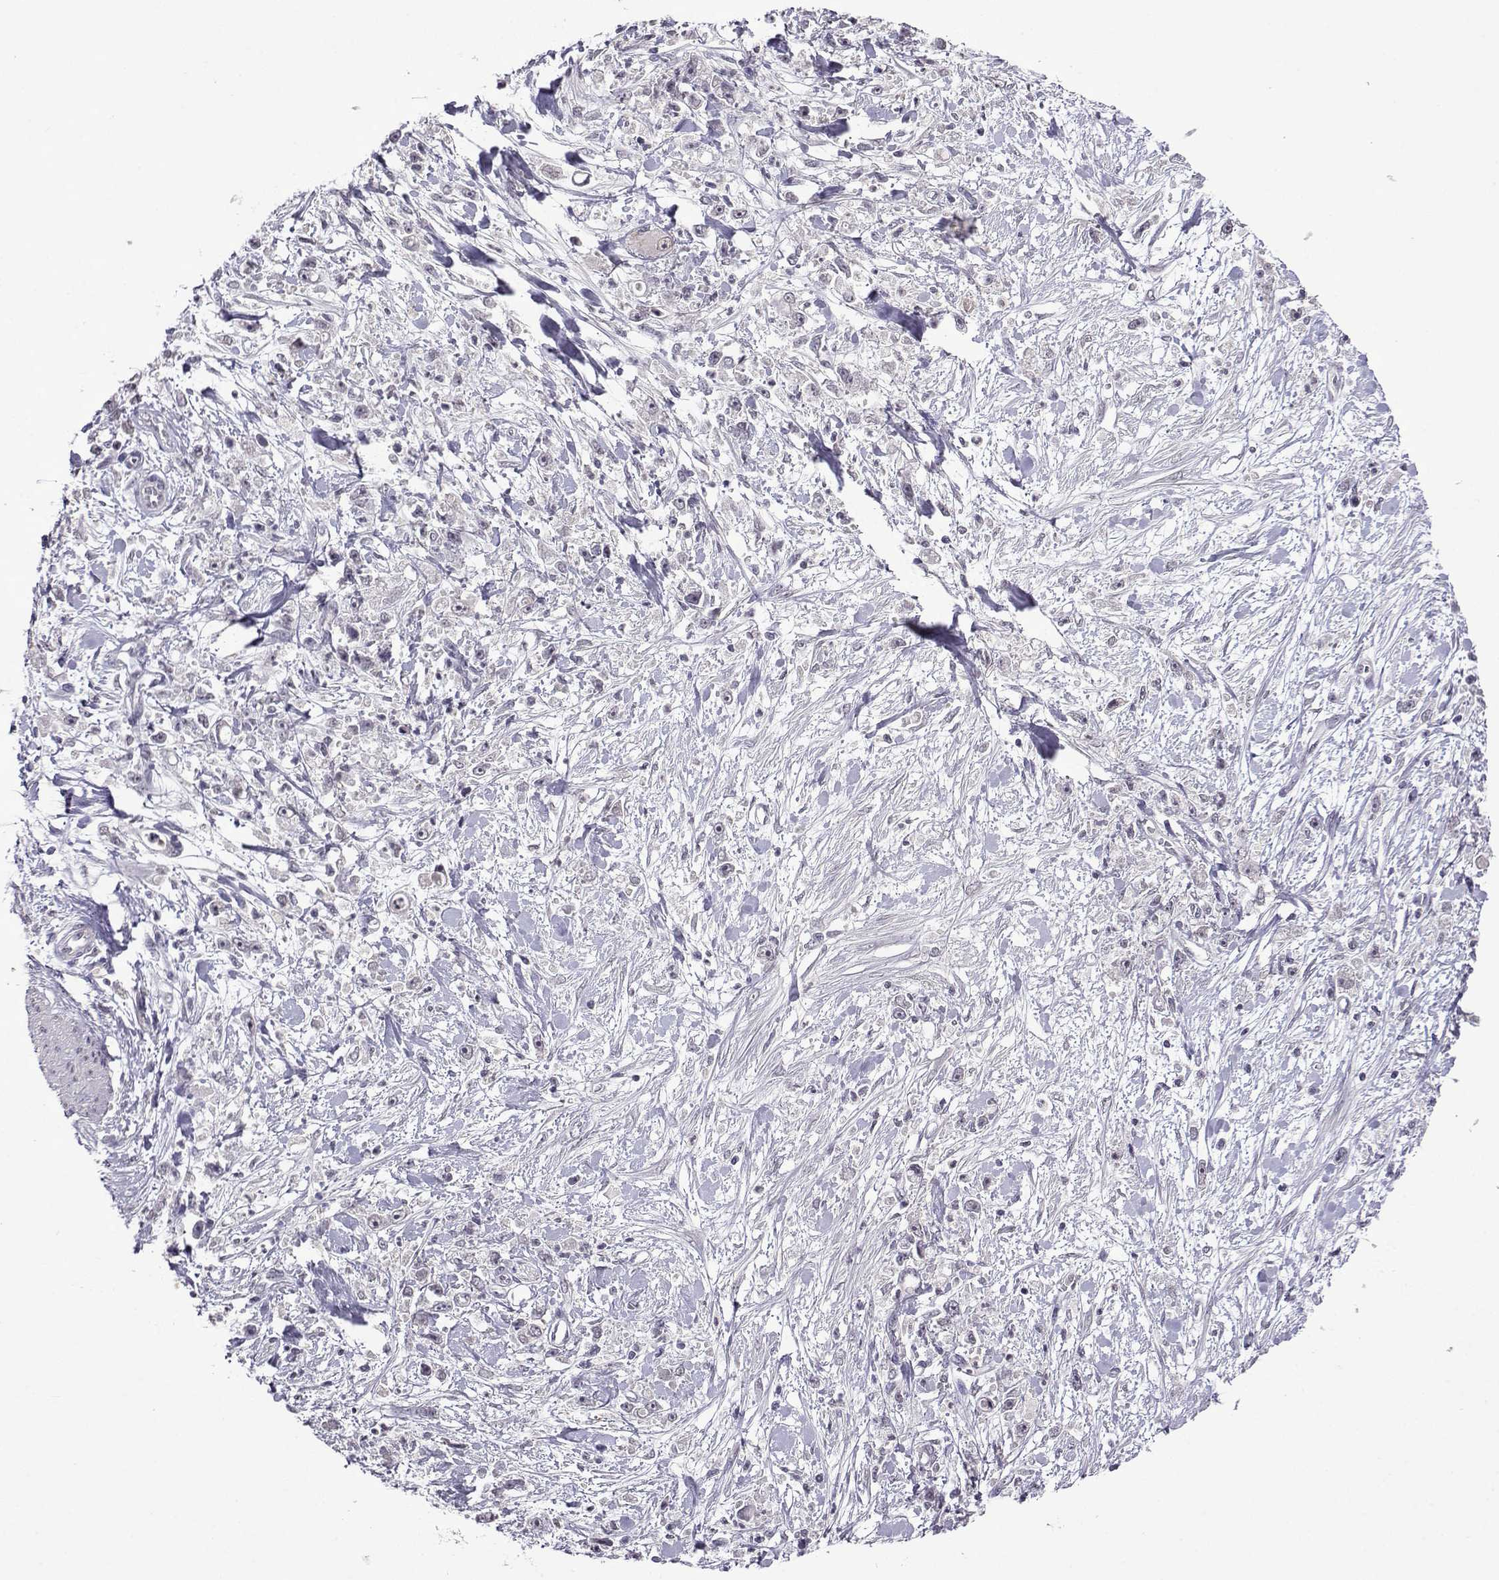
{"staining": {"intensity": "negative", "quantity": "none", "location": "none"}, "tissue": "stomach cancer", "cell_type": "Tumor cells", "image_type": "cancer", "snomed": [{"axis": "morphology", "description": "Adenocarcinoma, NOS"}, {"axis": "topography", "description": "Stomach"}], "caption": "Protein analysis of stomach cancer reveals no significant staining in tumor cells.", "gene": "CCL28", "patient": {"sex": "female", "age": 59}}